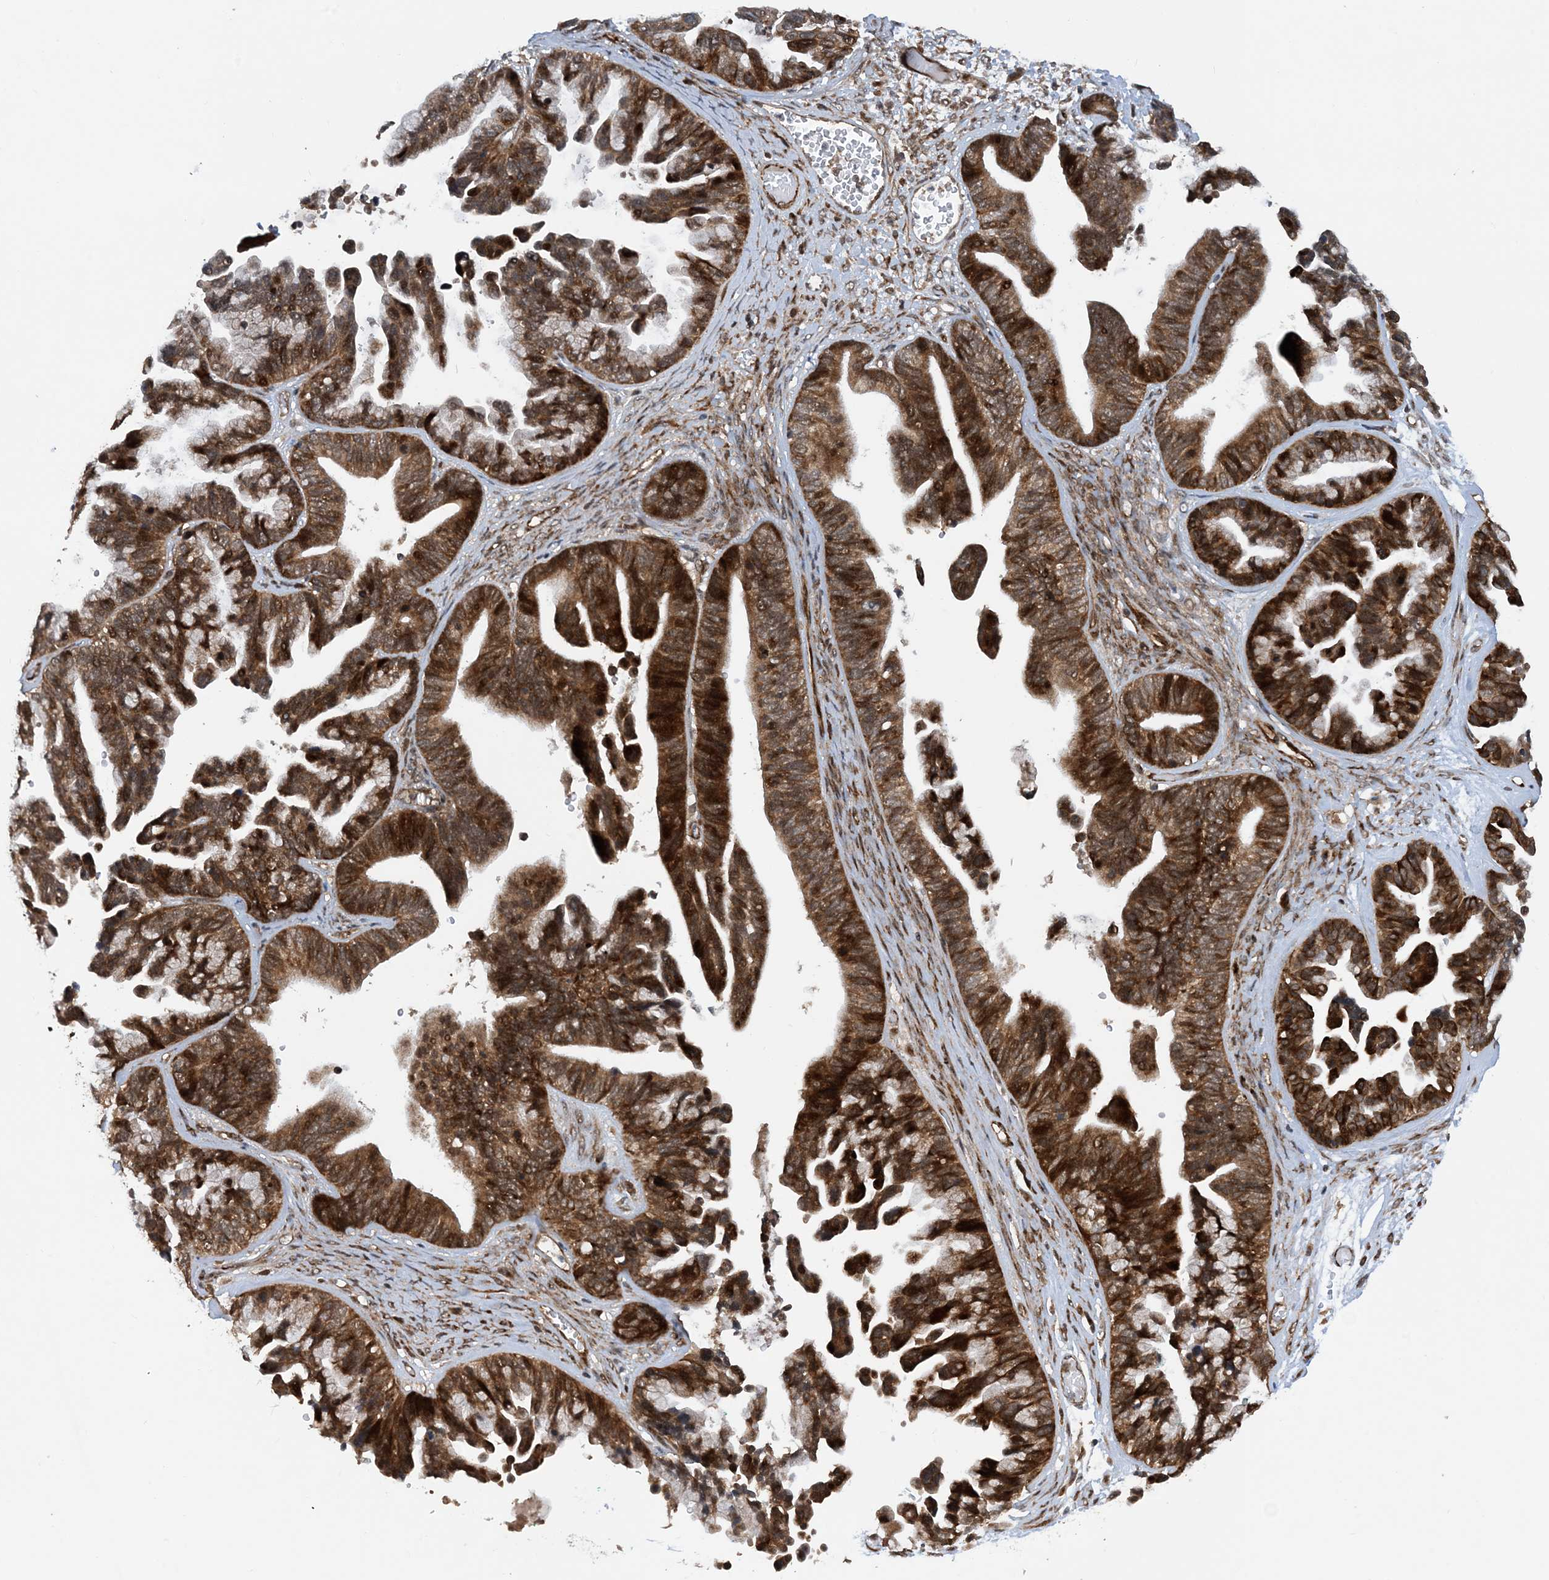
{"staining": {"intensity": "strong", "quantity": ">75%", "location": "cytoplasmic/membranous"}, "tissue": "ovarian cancer", "cell_type": "Tumor cells", "image_type": "cancer", "snomed": [{"axis": "morphology", "description": "Cystadenocarcinoma, serous, NOS"}, {"axis": "topography", "description": "Ovary"}], "caption": "Immunohistochemical staining of ovarian serous cystadenocarcinoma reveals high levels of strong cytoplasmic/membranous protein staining in approximately >75% of tumor cells.", "gene": "HEMK1", "patient": {"sex": "female", "age": 56}}